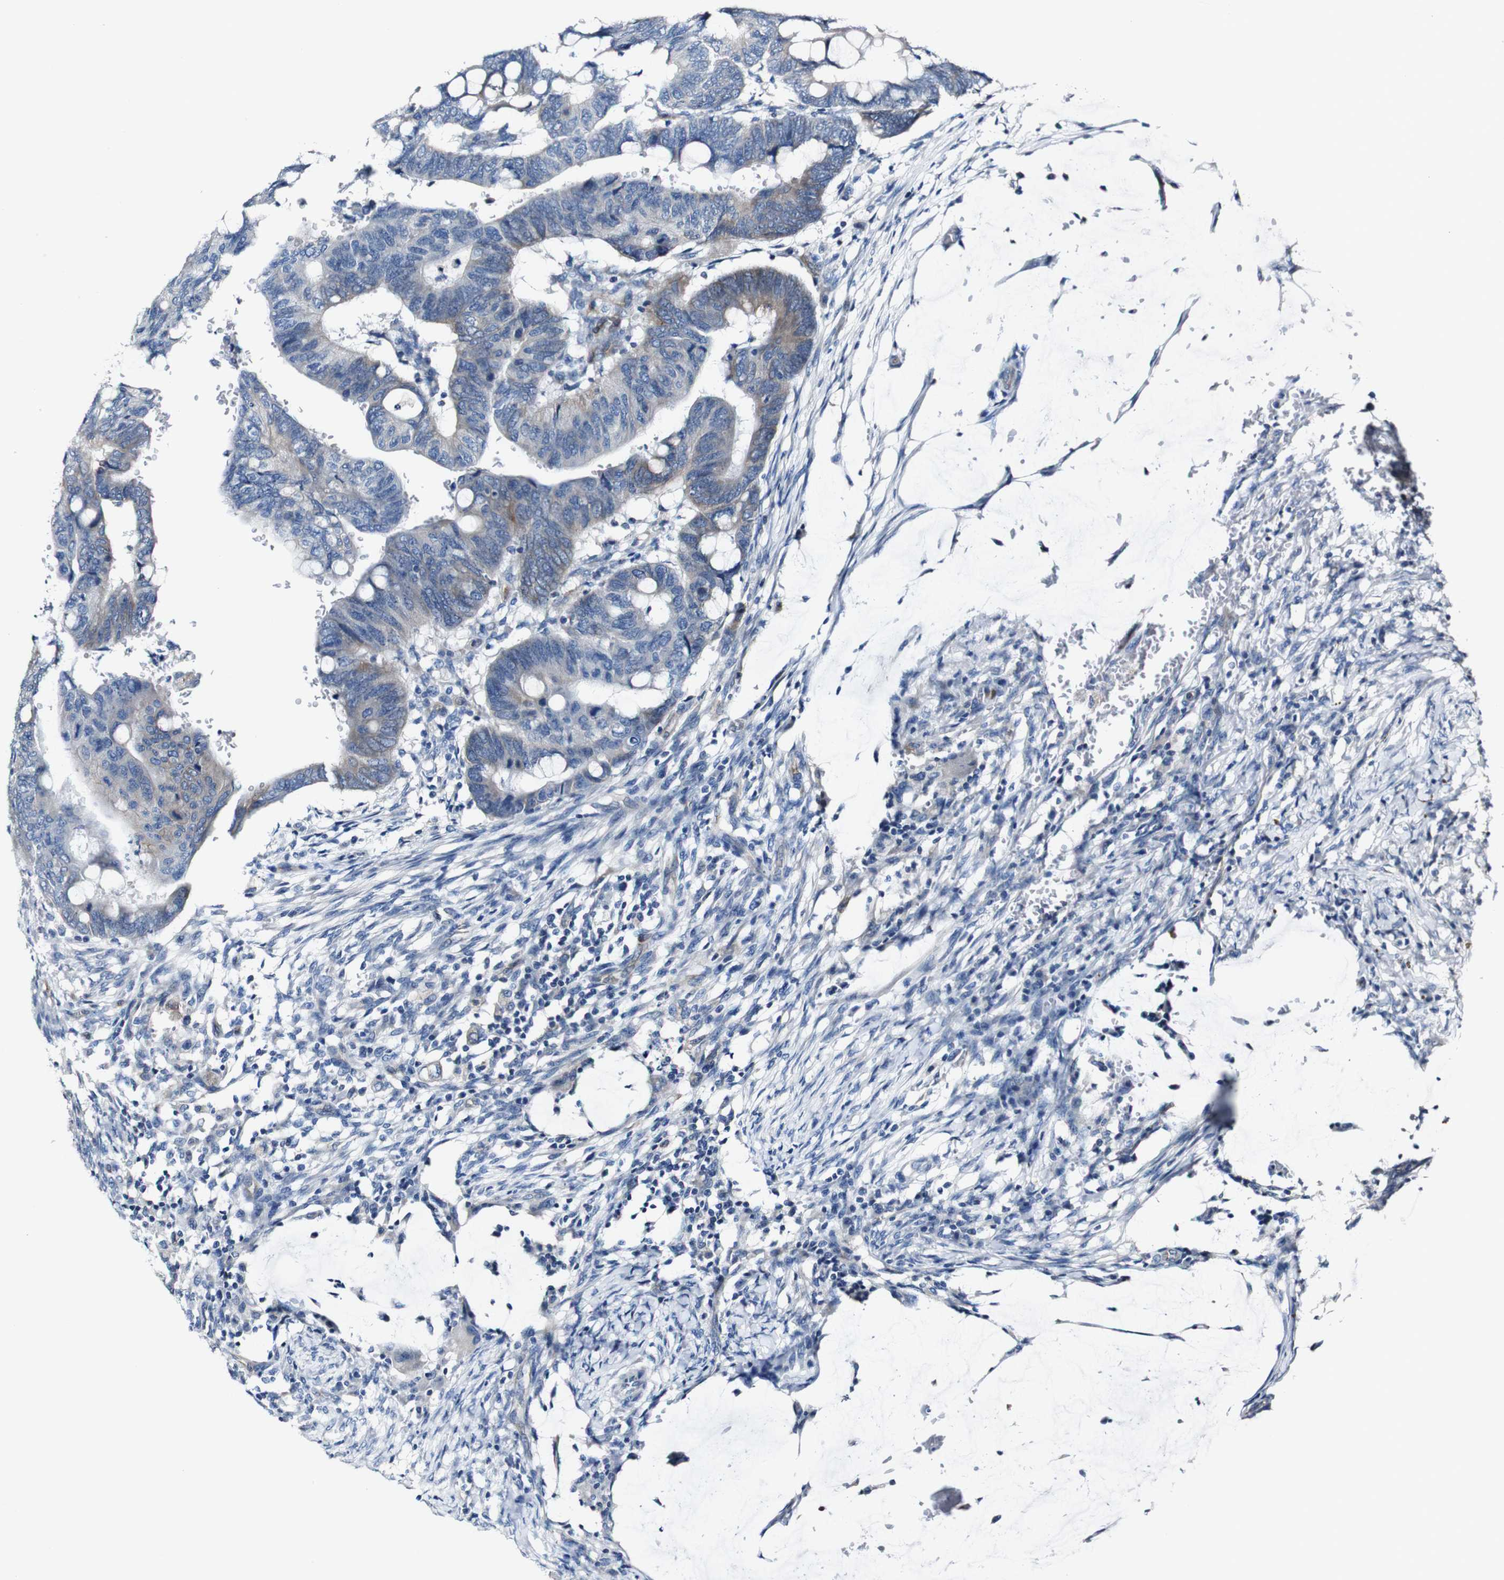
{"staining": {"intensity": "weak", "quantity": "25%-75%", "location": "cytoplasmic/membranous"}, "tissue": "colorectal cancer", "cell_type": "Tumor cells", "image_type": "cancer", "snomed": [{"axis": "morphology", "description": "Normal tissue, NOS"}, {"axis": "morphology", "description": "Adenocarcinoma, NOS"}, {"axis": "topography", "description": "Rectum"}, {"axis": "topography", "description": "Peripheral nerve tissue"}], "caption": "A micrograph showing weak cytoplasmic/membranous staining in approximately 25%-75% of tumor cells in colorectal cancer, as visualized by brown immunohistochemical staining.", "gene": "GRAMD1A", "patient": {"sex": "male", "age": 92}}